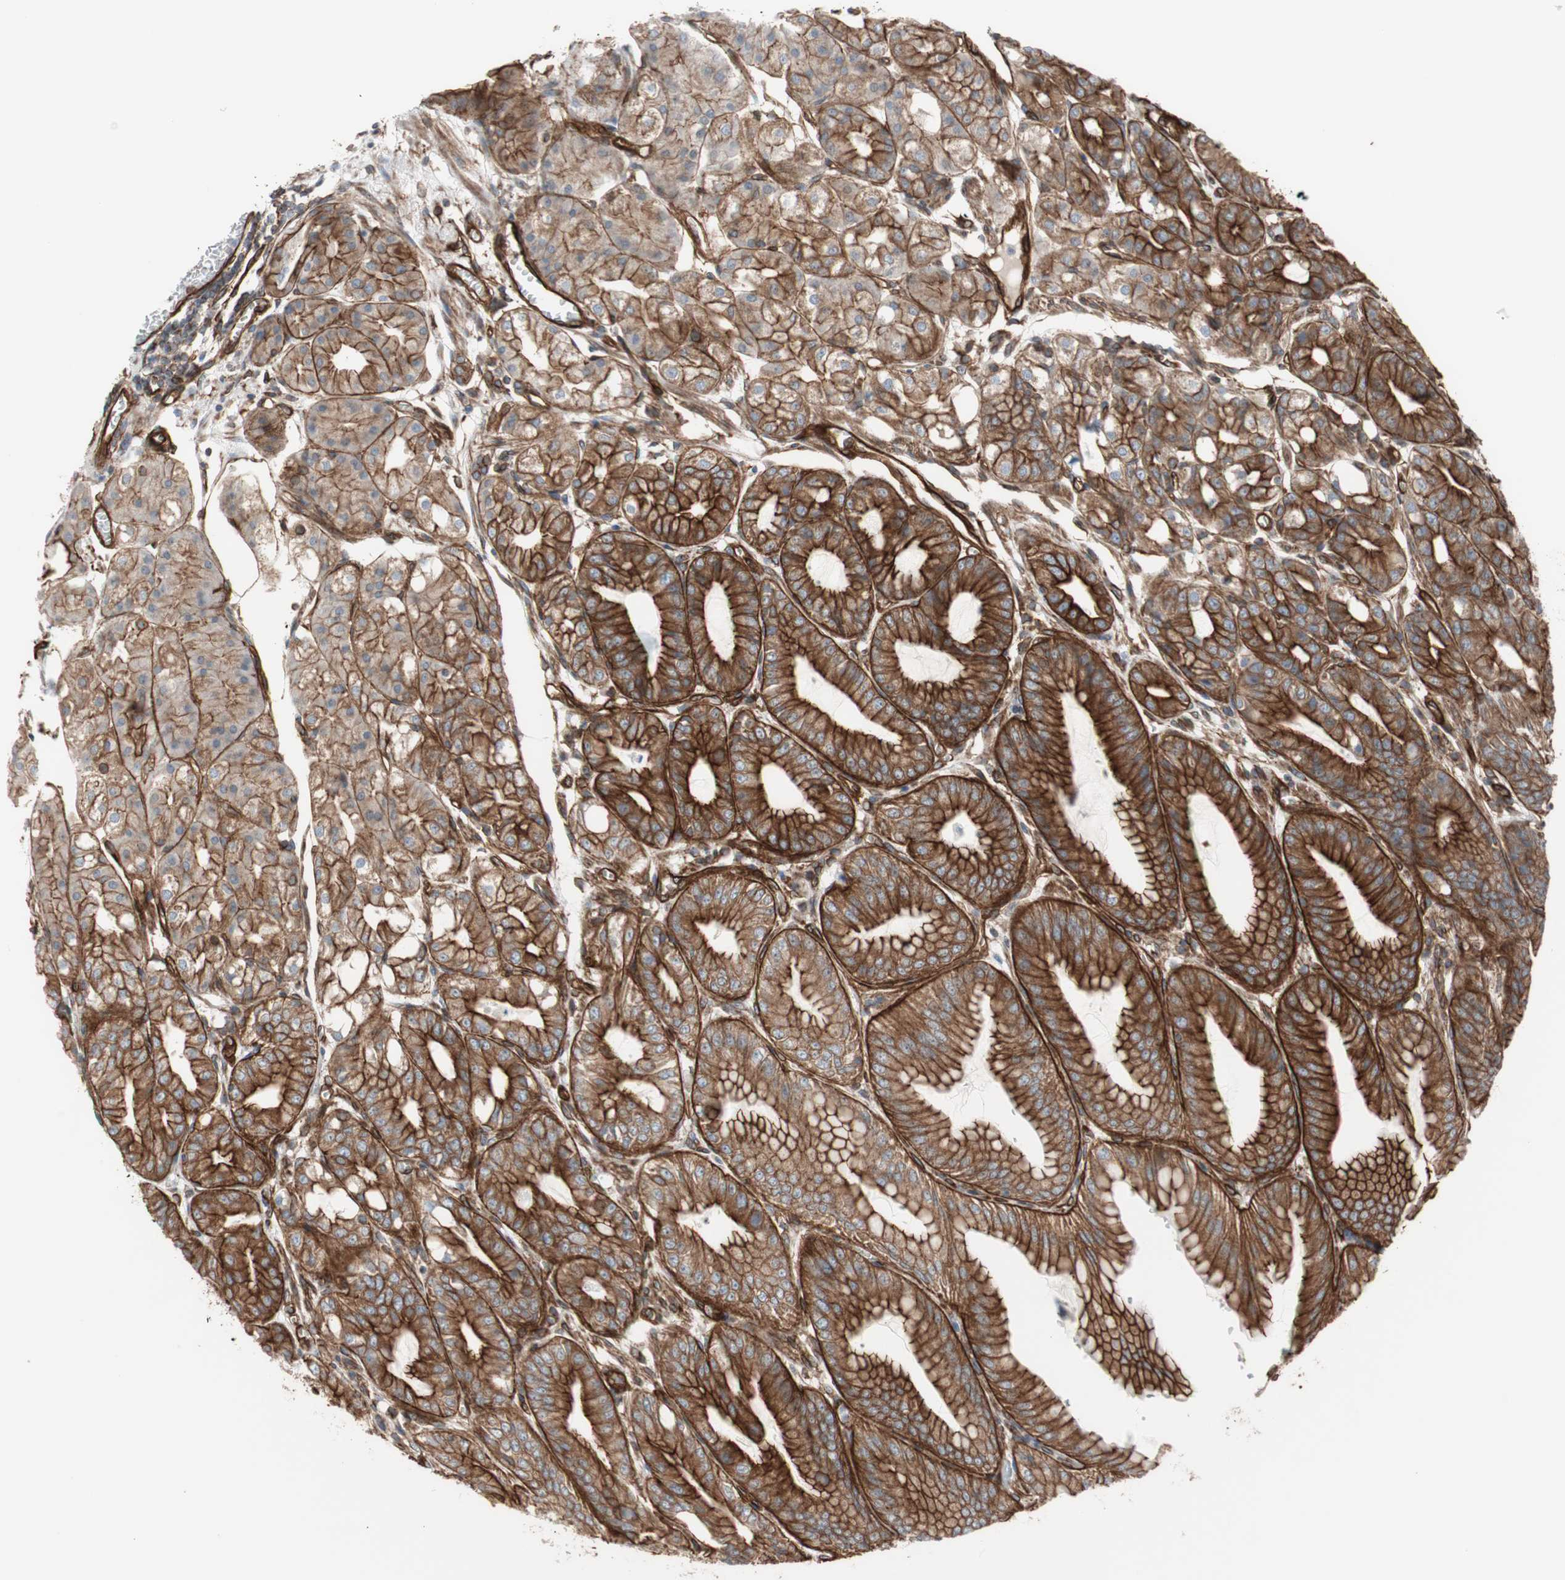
{"staining": {"intensity": "strong", "quantity": ">75%", "location": "cytoplasmic/membranous"}, "tissue": "stomach", "cell_type": "Glandular cells", "image_type": "normal", "snomed": [{"axis": "morphology", "description": "Normal tissue, NOS"}, {"axis": "topography", "description": "Stomach, lower"}], "caption": "A high-resolution image shows immunohistochemistry (IHC) staining of benign stomach, which displays strong cytoplasmic/membranous expression in about >75% of glandular cells.", "gene": "TCTA", "patient": {"sex": "male", "age": 71}}